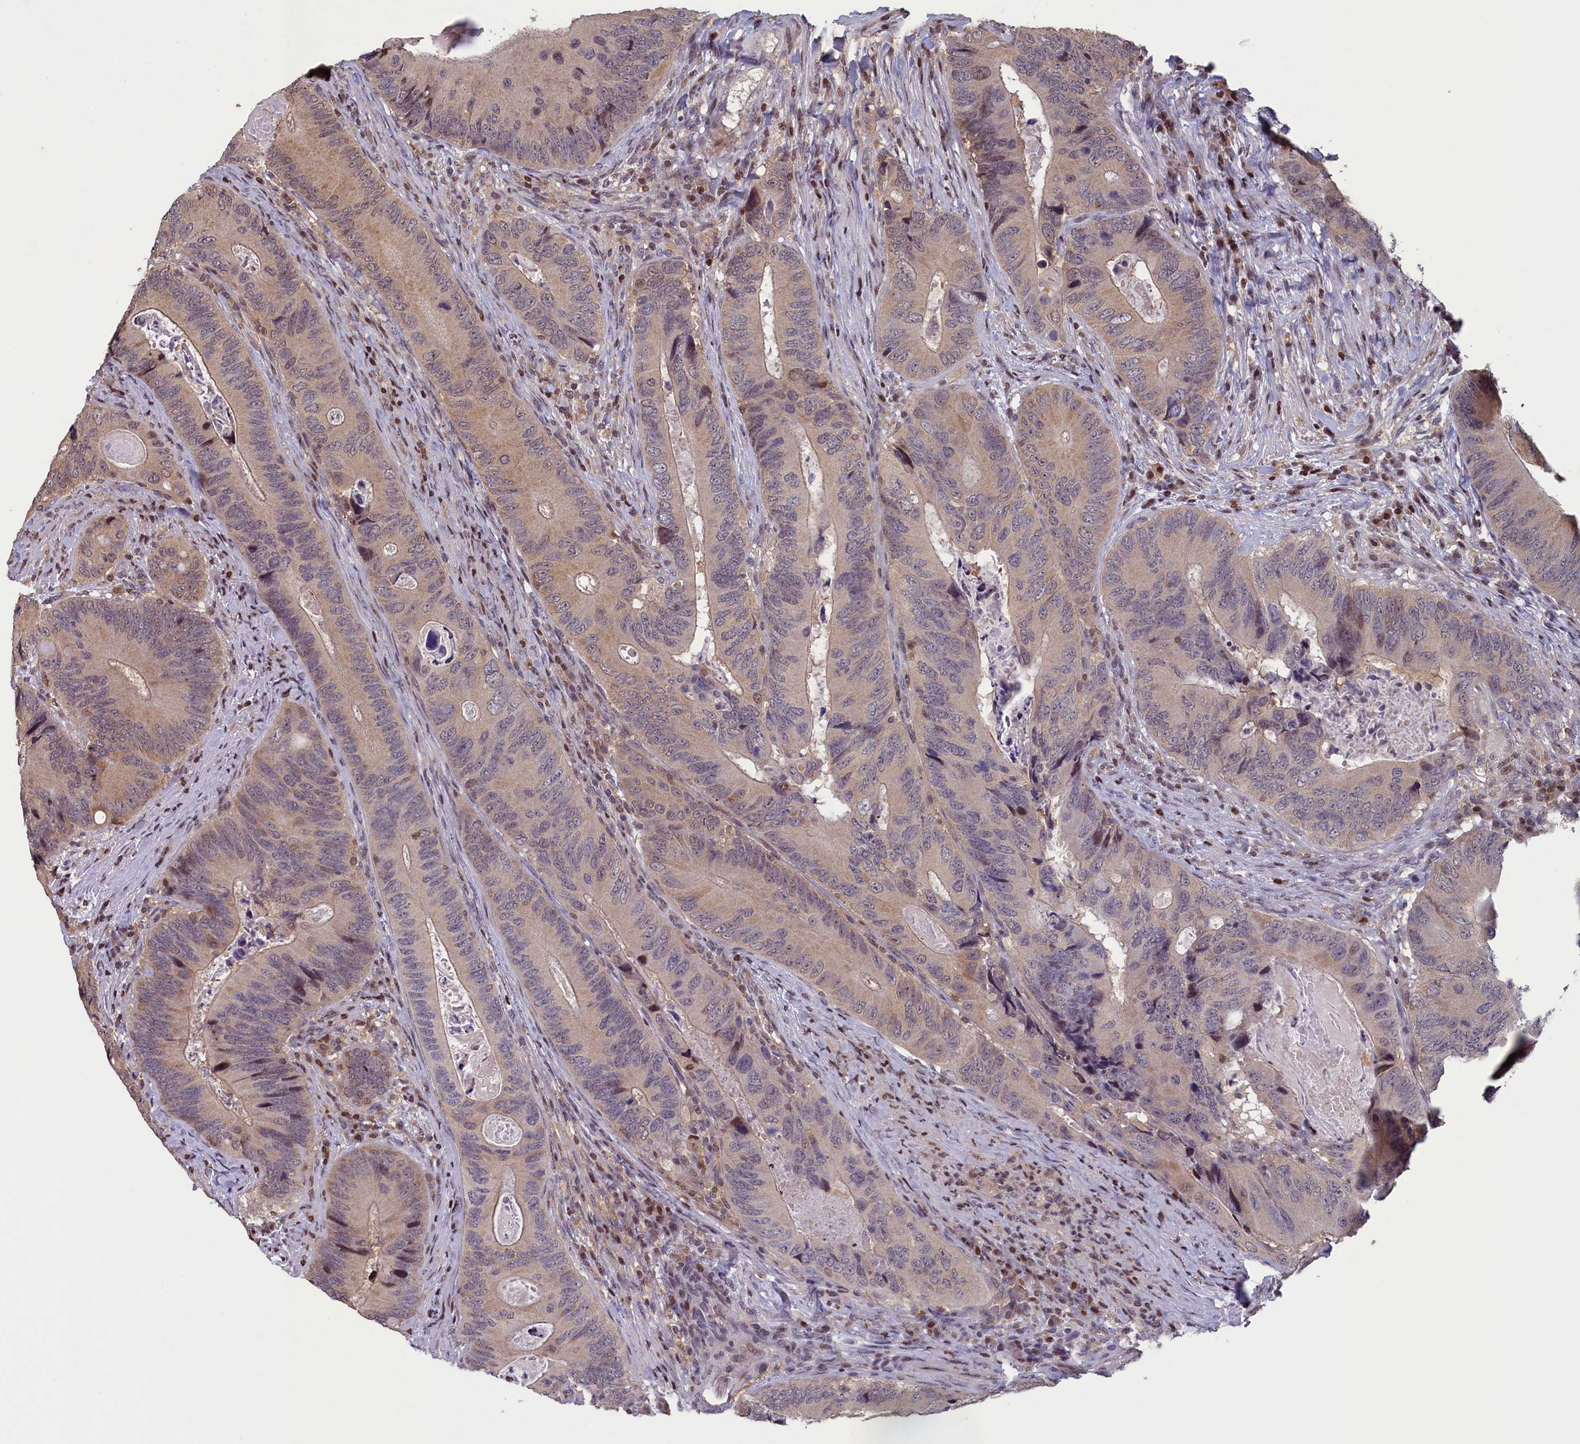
{"staining": {"intensity": "weak", "quantity": "<25%", "location": "nuclear"}, "tissue": "colorectal cancer", "cell_type": "Tumor cells", "image_type": "cancer", "snomed": [{"axis": "morphology", "description": "Adenocarcinoma, NOS"}, {"axis": "topography", "description": "Colon"}], "caption": "Immunohistochemical staining of human colorectal cancer (adenocarcinoma) displays no significant expression in tumor cells.", "gene": "NUBP1", "patient": {"sex": "male", "age": 84}}